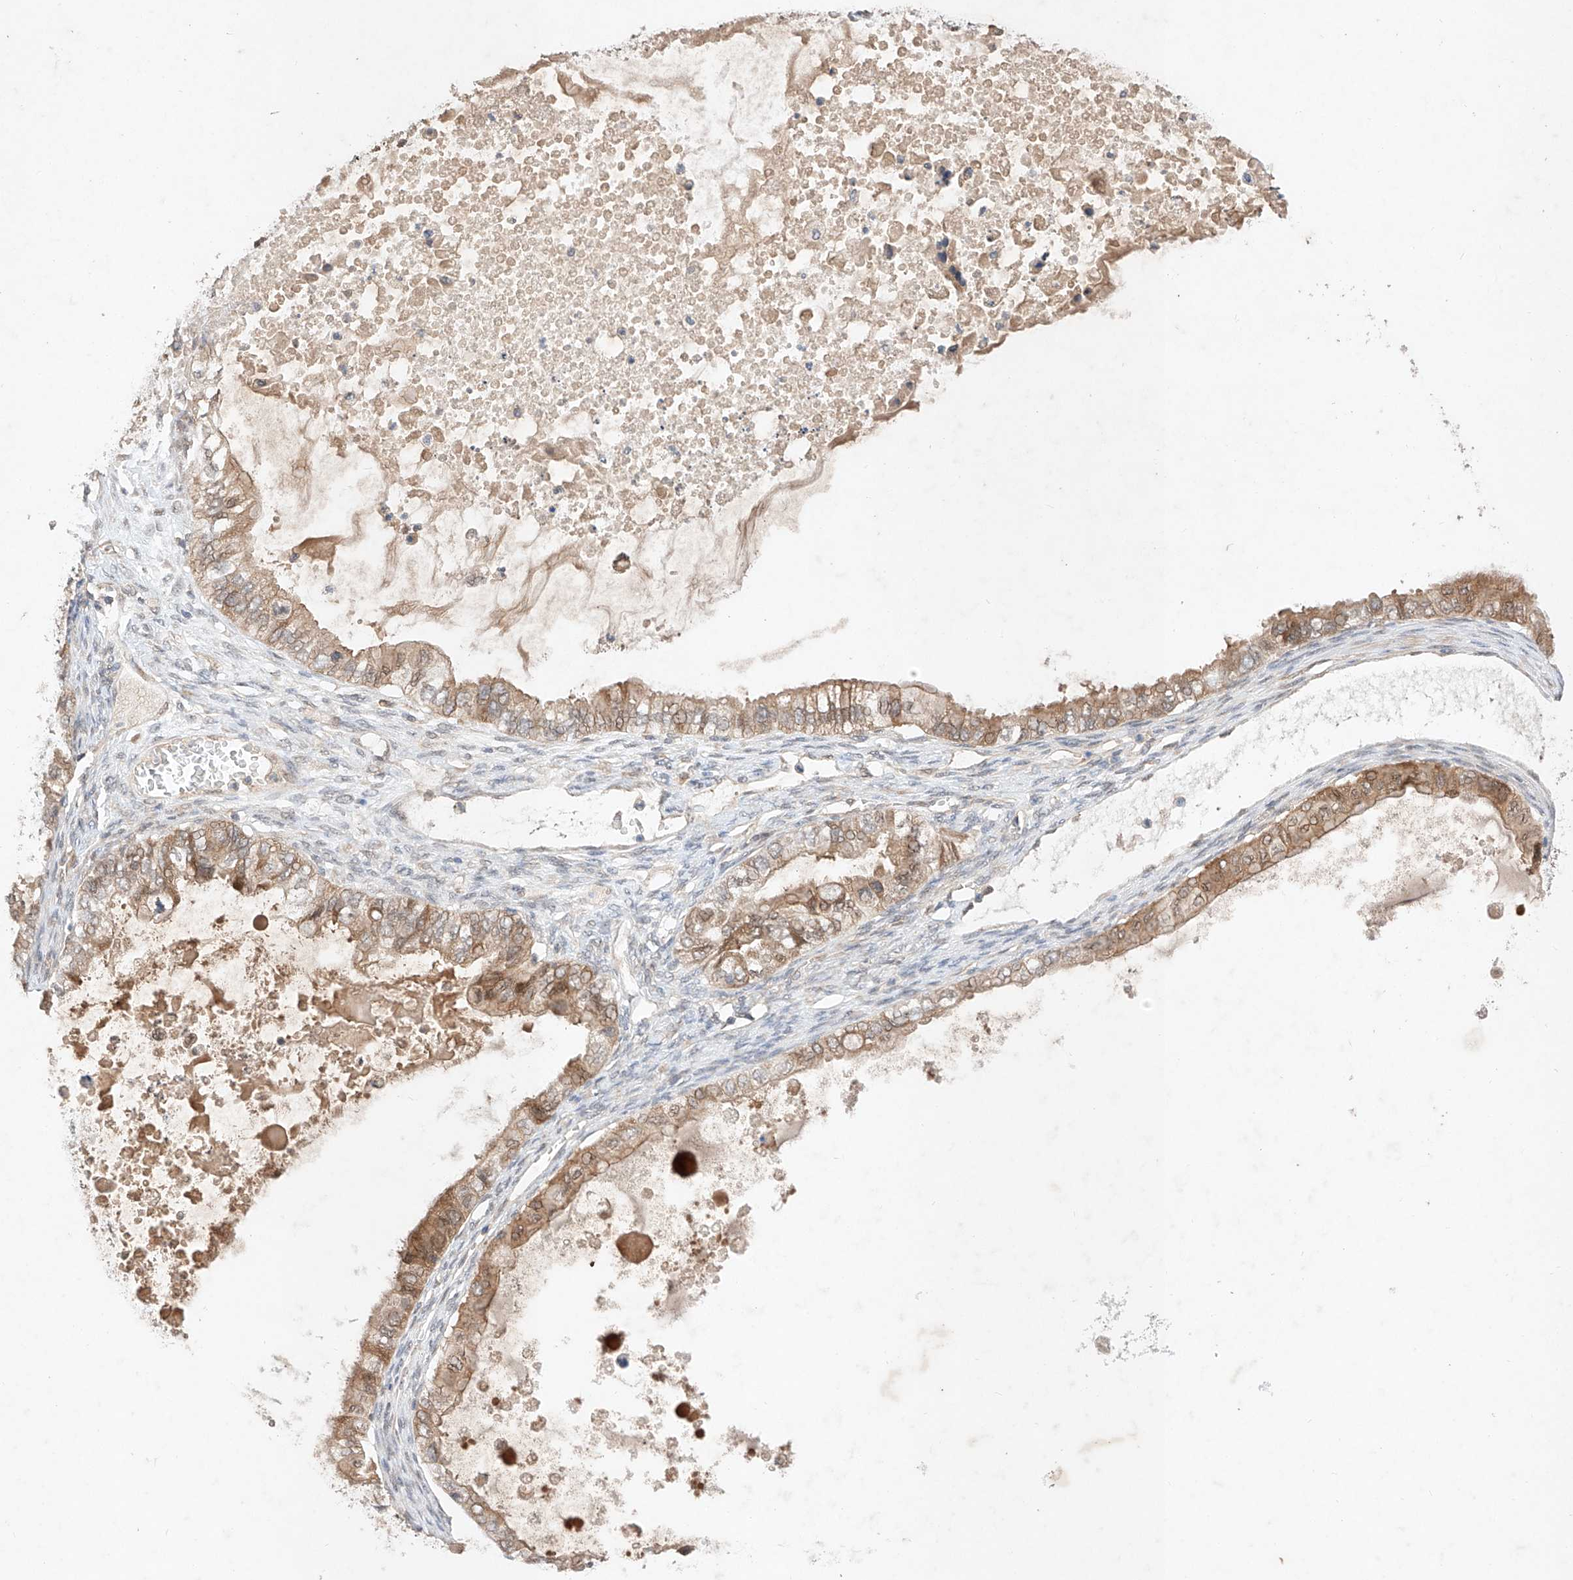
{"staining": {"intensity": "moderate", "quantity": "25%-75%", "location": "cytoplasmic/membranous"}, "tissue": "ovarian cancer", "cell_type": "Tumor cells", "image_type": "cancer", "snomed": [{"axis": "morphology", "description": "Cystadenocarcinoma, mucinous, NOS"}, {"axis": "topography", "description": "Ovary"}], "caption": "Protein expression analysis of ovarian mucinous cystadenocarcinoma shows moderate cytoplasmic/membranous staining in about 25%-75% of tumor cells. (DAB = brown stain, brightfield microscopy at high magnification).", "gene": "ZNF124", "patient": {"sex": "female", "age": 80}}